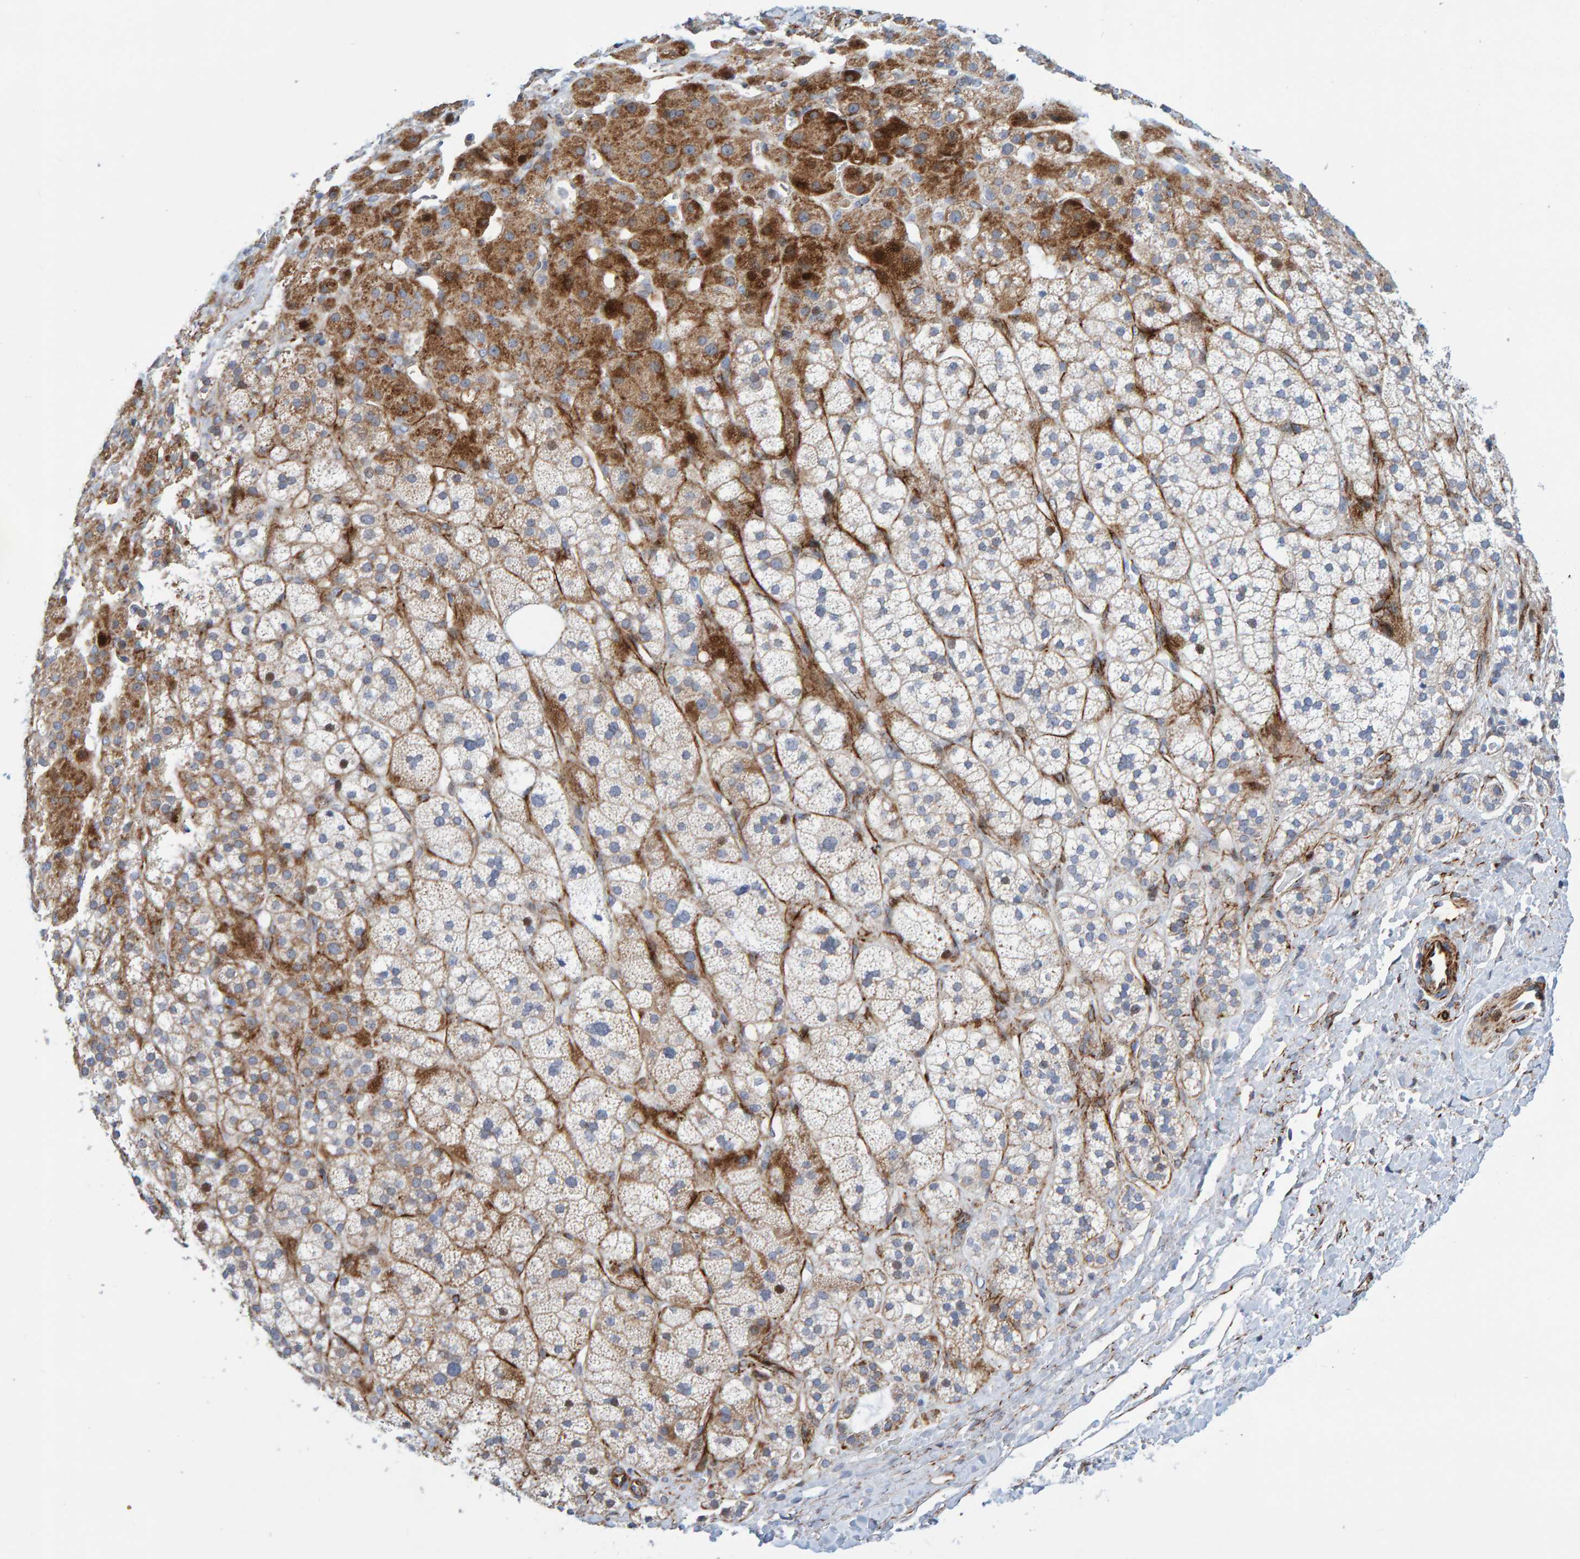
{"staining": {"intensity": "moderate", "quantity": "<25%", "location": "cytoplasmic/membranous"}, "tissue": "adrenal gland", "cell_type": "Glandular cells", "image_type": "normal", "snomed": [{"axis": "morphology", "description": "Normal tissue, NOS"}, {"axis": "topography", "description": "Adrenal gland"}], "caption": "Immunohistochemical staining of normal adrenal gland shows moderate cytoplasmic/membranous protein expression in about <25% of glandular cells.", "gene": "POLG2", "patient": {"sex": "male", "age": 56}}